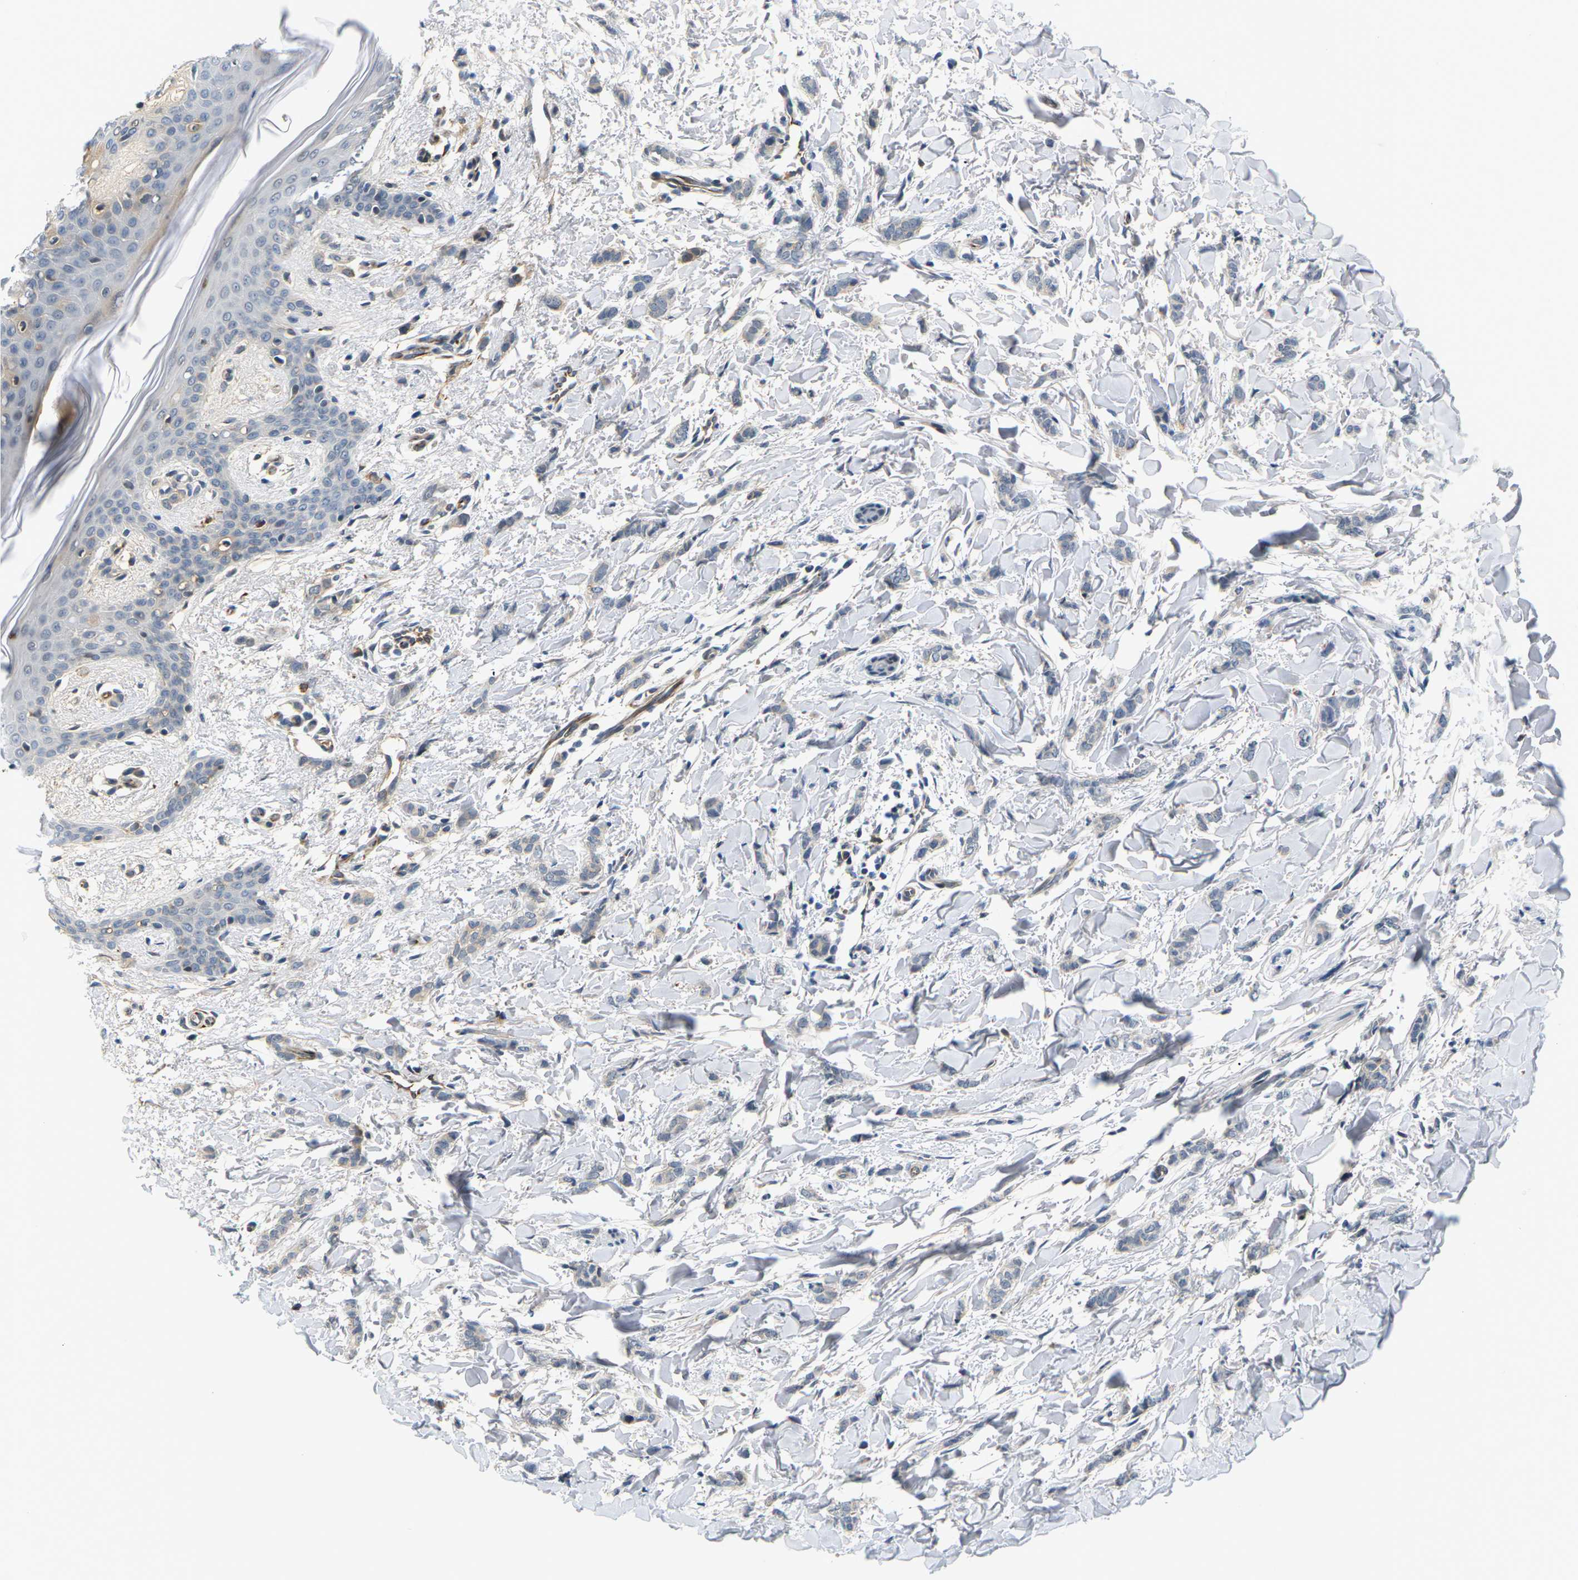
{"staining": {"intensity": "weak", "quantity": "<25%", "location": "cytoplasmic/membranous"}, "tissue": "breast cancer", "cell_type": "Tumor cells", "image_type": "cancer", "snomed": [{"axis": "morphology", "description": "Lobular carcinoma"}, {"axis": "topography", "description": "Skin"}, {"axis": "topography", "description": "Breast"}], "caption": "Protein analysis of lobular carcinoma (breast) shows no significant staining in tumor cells. (Stains: DAB IHC with hematoxylin counter stain, Microscopy: brightfield microscopy at high magnification).", "gene": "PKP2", "patient": {"sex": "female", "age": 46}}